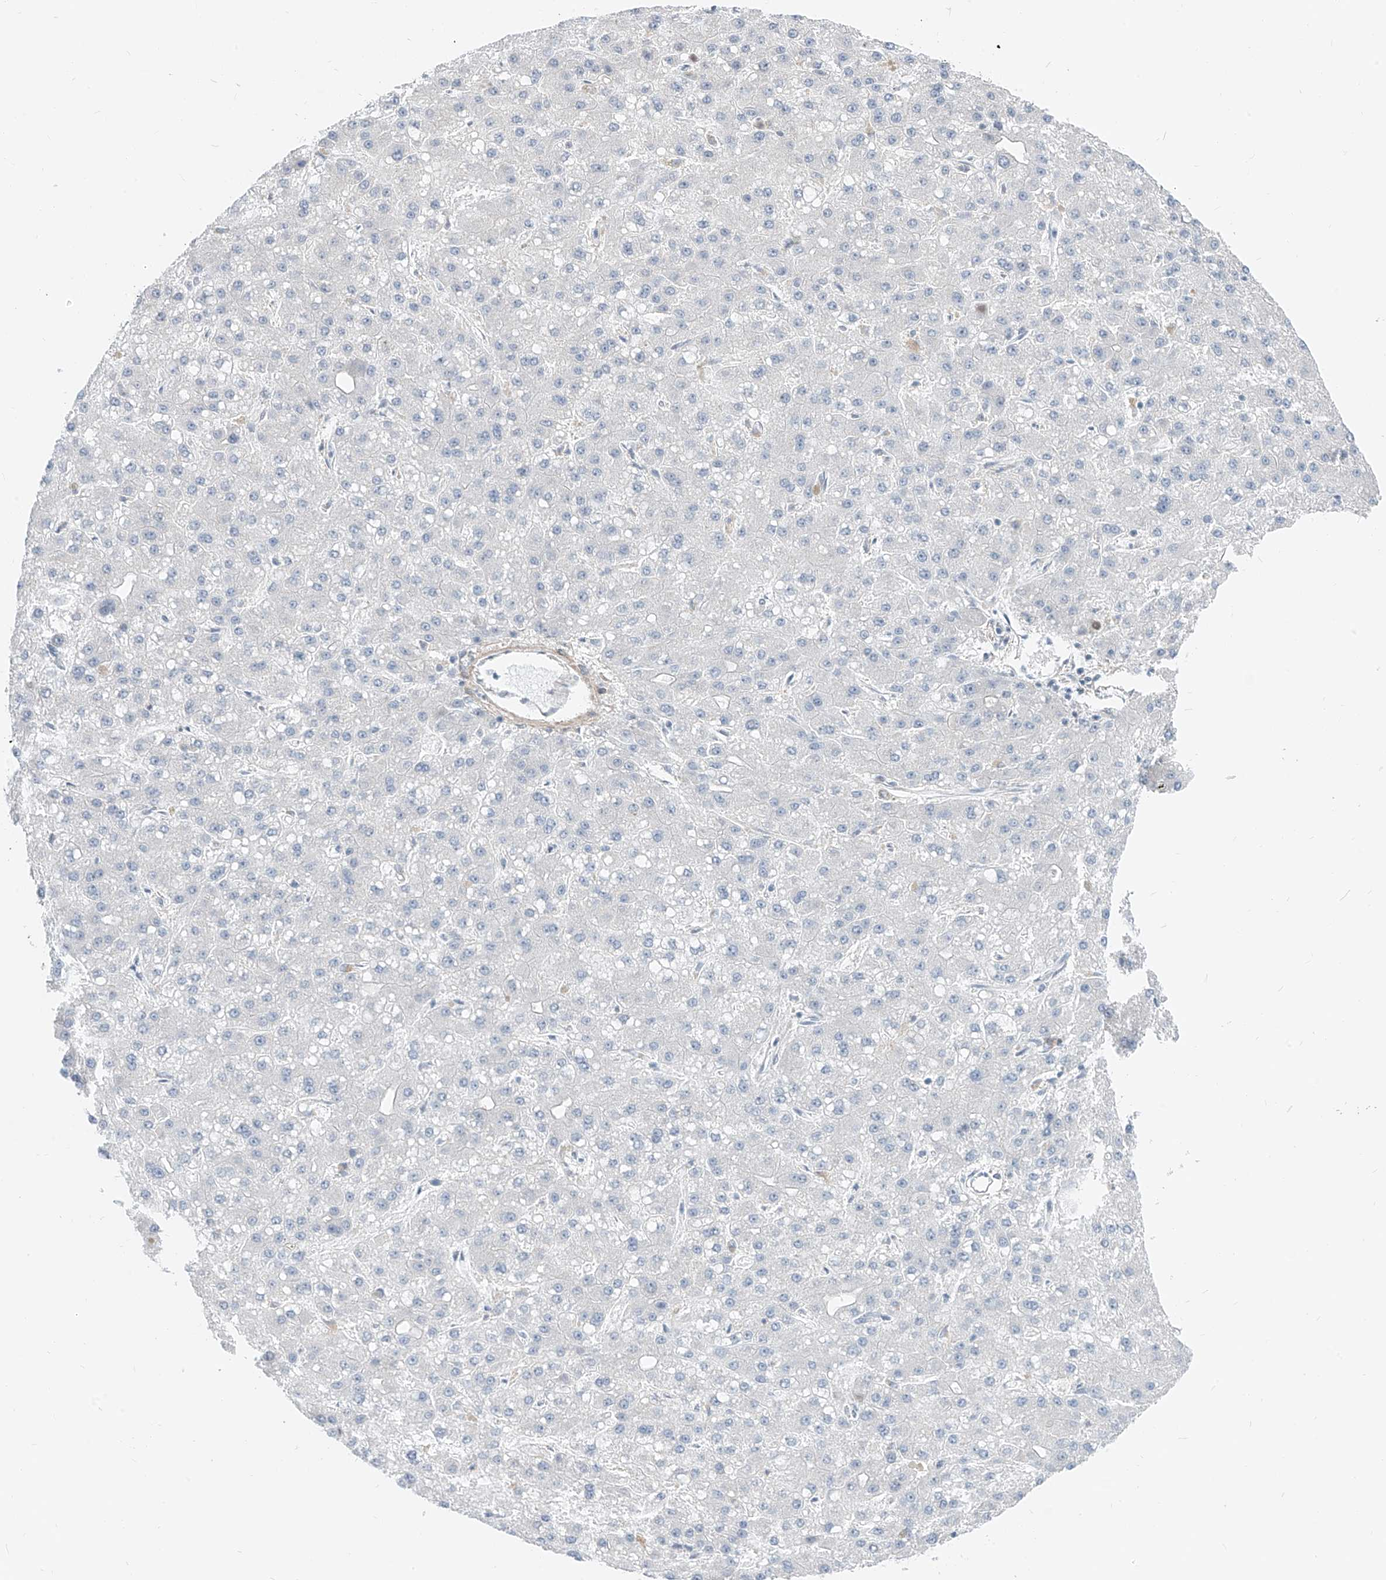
{"staining": {"intensity": "negative", "quantity": "none", "location": "none"}, "tissue": "liver cancer", "cell_type": "Tumor cells", "image_type": "cancer", "snomed": [{"axis": "morphology", "description": "Carcinoma, Hepatocellular, NOS"}, {"axis": "topography", "description": "Liver"}], "caption": "Hepatocellular carcinoma (liver) was stained to show a protein in brown. There is no significant staining in tumor cells.", "gene": "ABLIM2", "patient": {"sex": "male", "age": 67}}